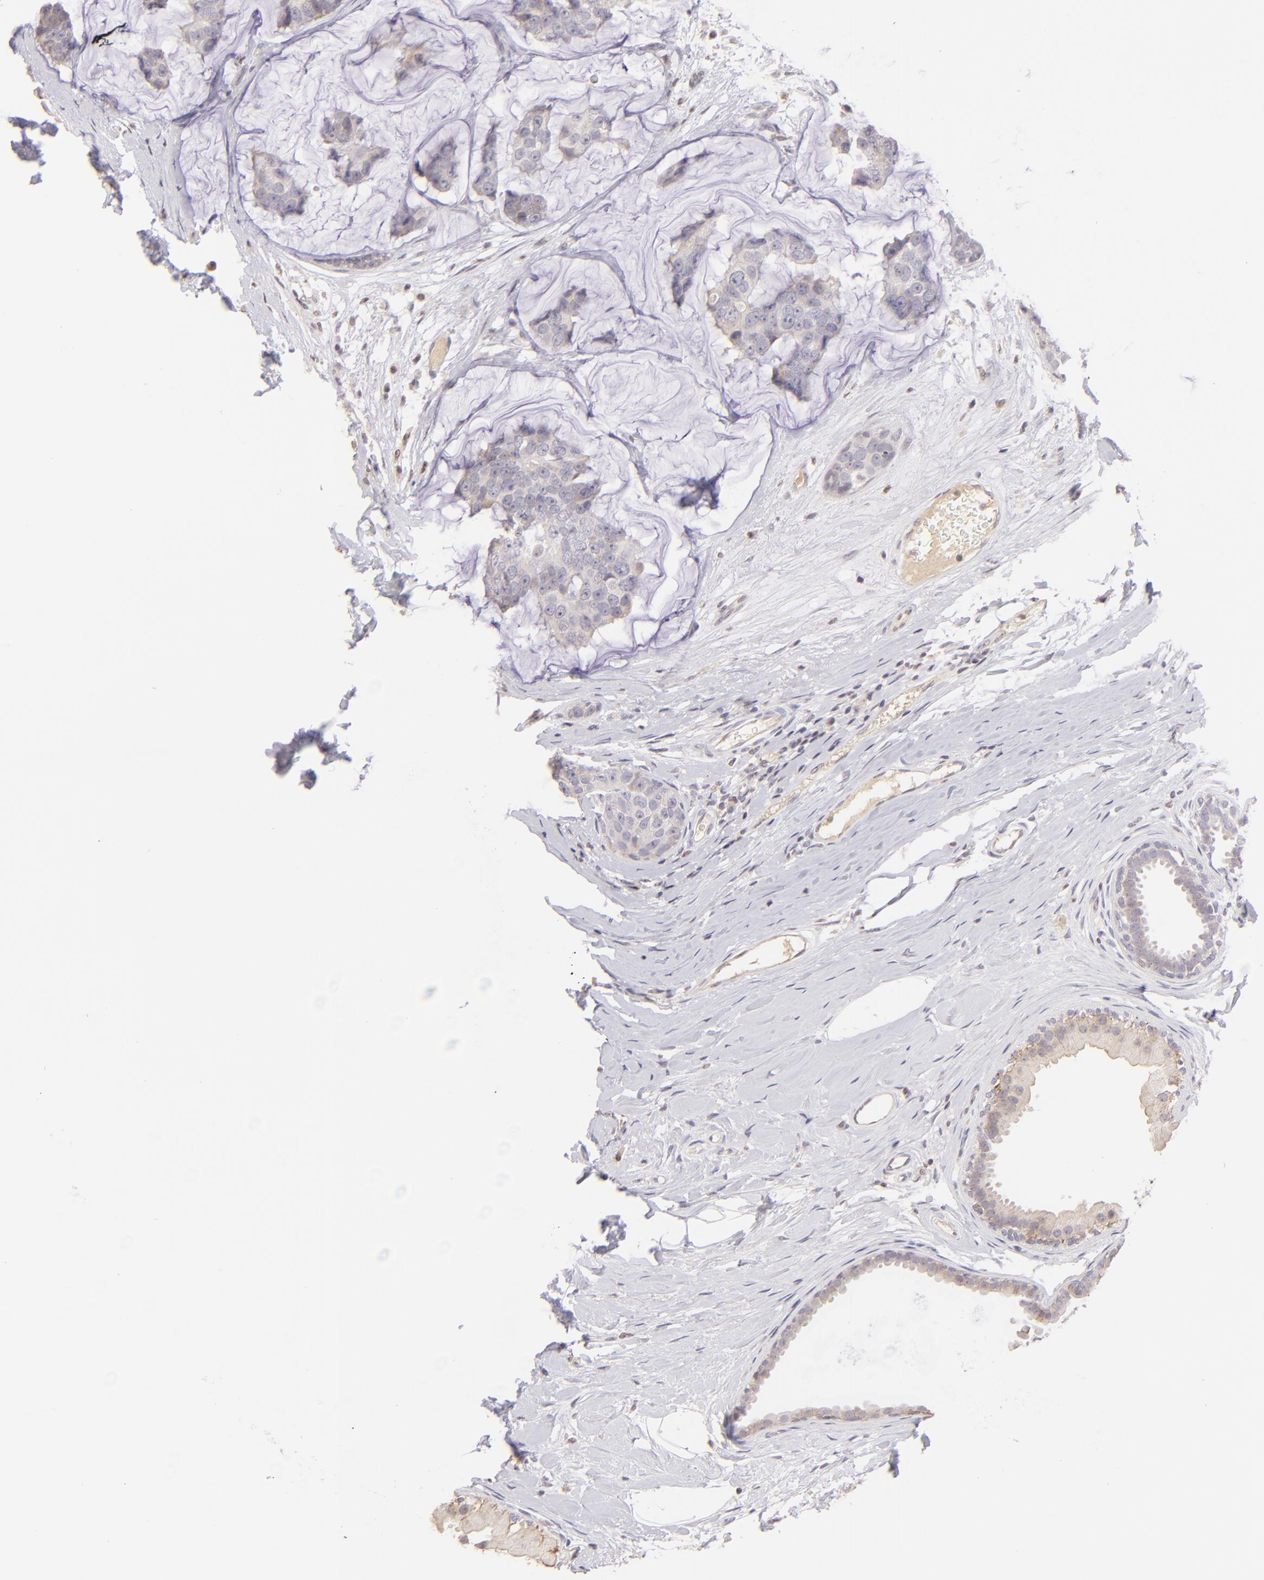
{"staining": {"intensity": "weak", "quantity": "25%-75%", "location": "cytoplasmic/membranous"}, "tissue": "breast cancer", "cell_type": "Tumor cells", "image_type": "cancer", "snomed": [{"axis": "morphology", "description": "Normal tissue, NOS"}, {"axis": "morphology", "description": "Duct carcinoma"}, {"axis": "topography", "description": "Breast"}], "caption": "Weak cytoplasmic/membranous protein expression is seen in about 25%-75% of tumor cells in breast cancer.", "gene": "MAGEA1", "patient": {"sex": "female", "age": 50}}